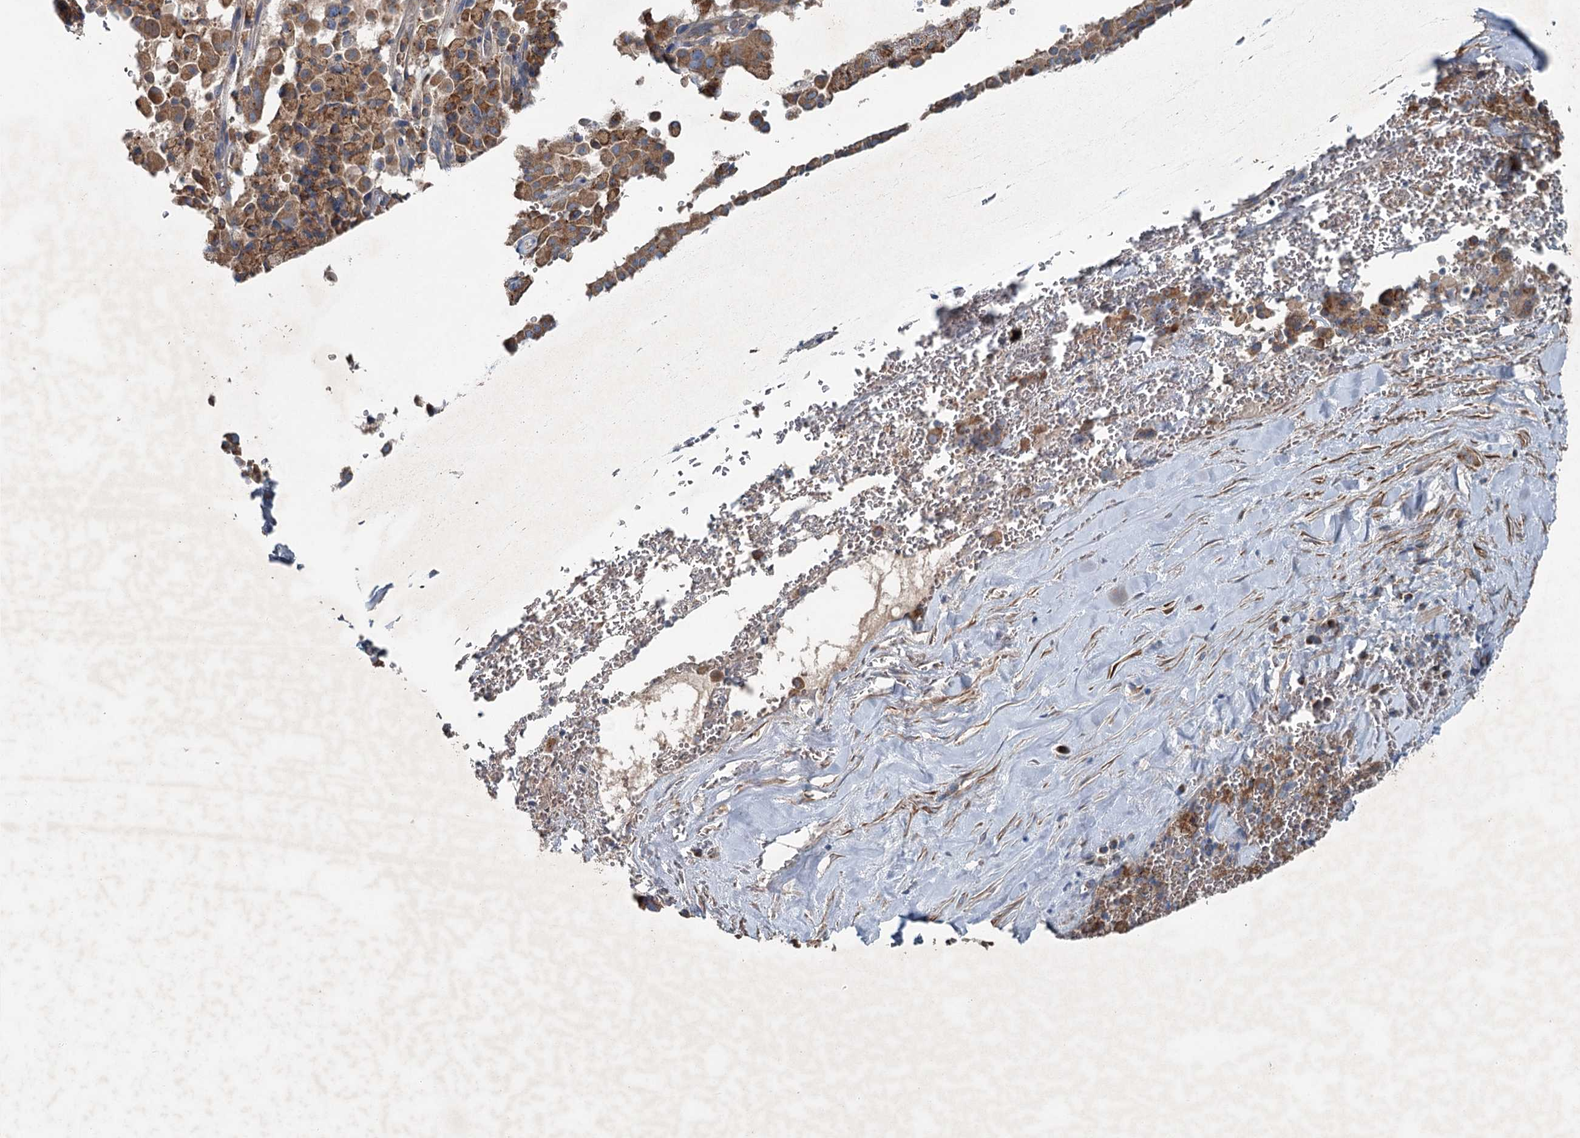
{"staining": {"intensity": "moderate", "quantity": ">75%", "location": "cytoplasmic/membranous"}, "tissue": "pancreatic cancer", "cell_type": "Tumor cells", "image_type": "cancer", "snomed": [{"axis": "morphology", "description": "Adenocarcinoma, NOS"}, {"axis": "topography", "description": "Pancreas"}], "caption": "A high-resolution histopathology image shows IHC staining of pancreatic cancer, which reveals moderate cytoplasmic/membranous expression in approximately >75% of tumor cells.", "gene": "CHCHD5", "patient": {"sex": "male", "age": 65}}